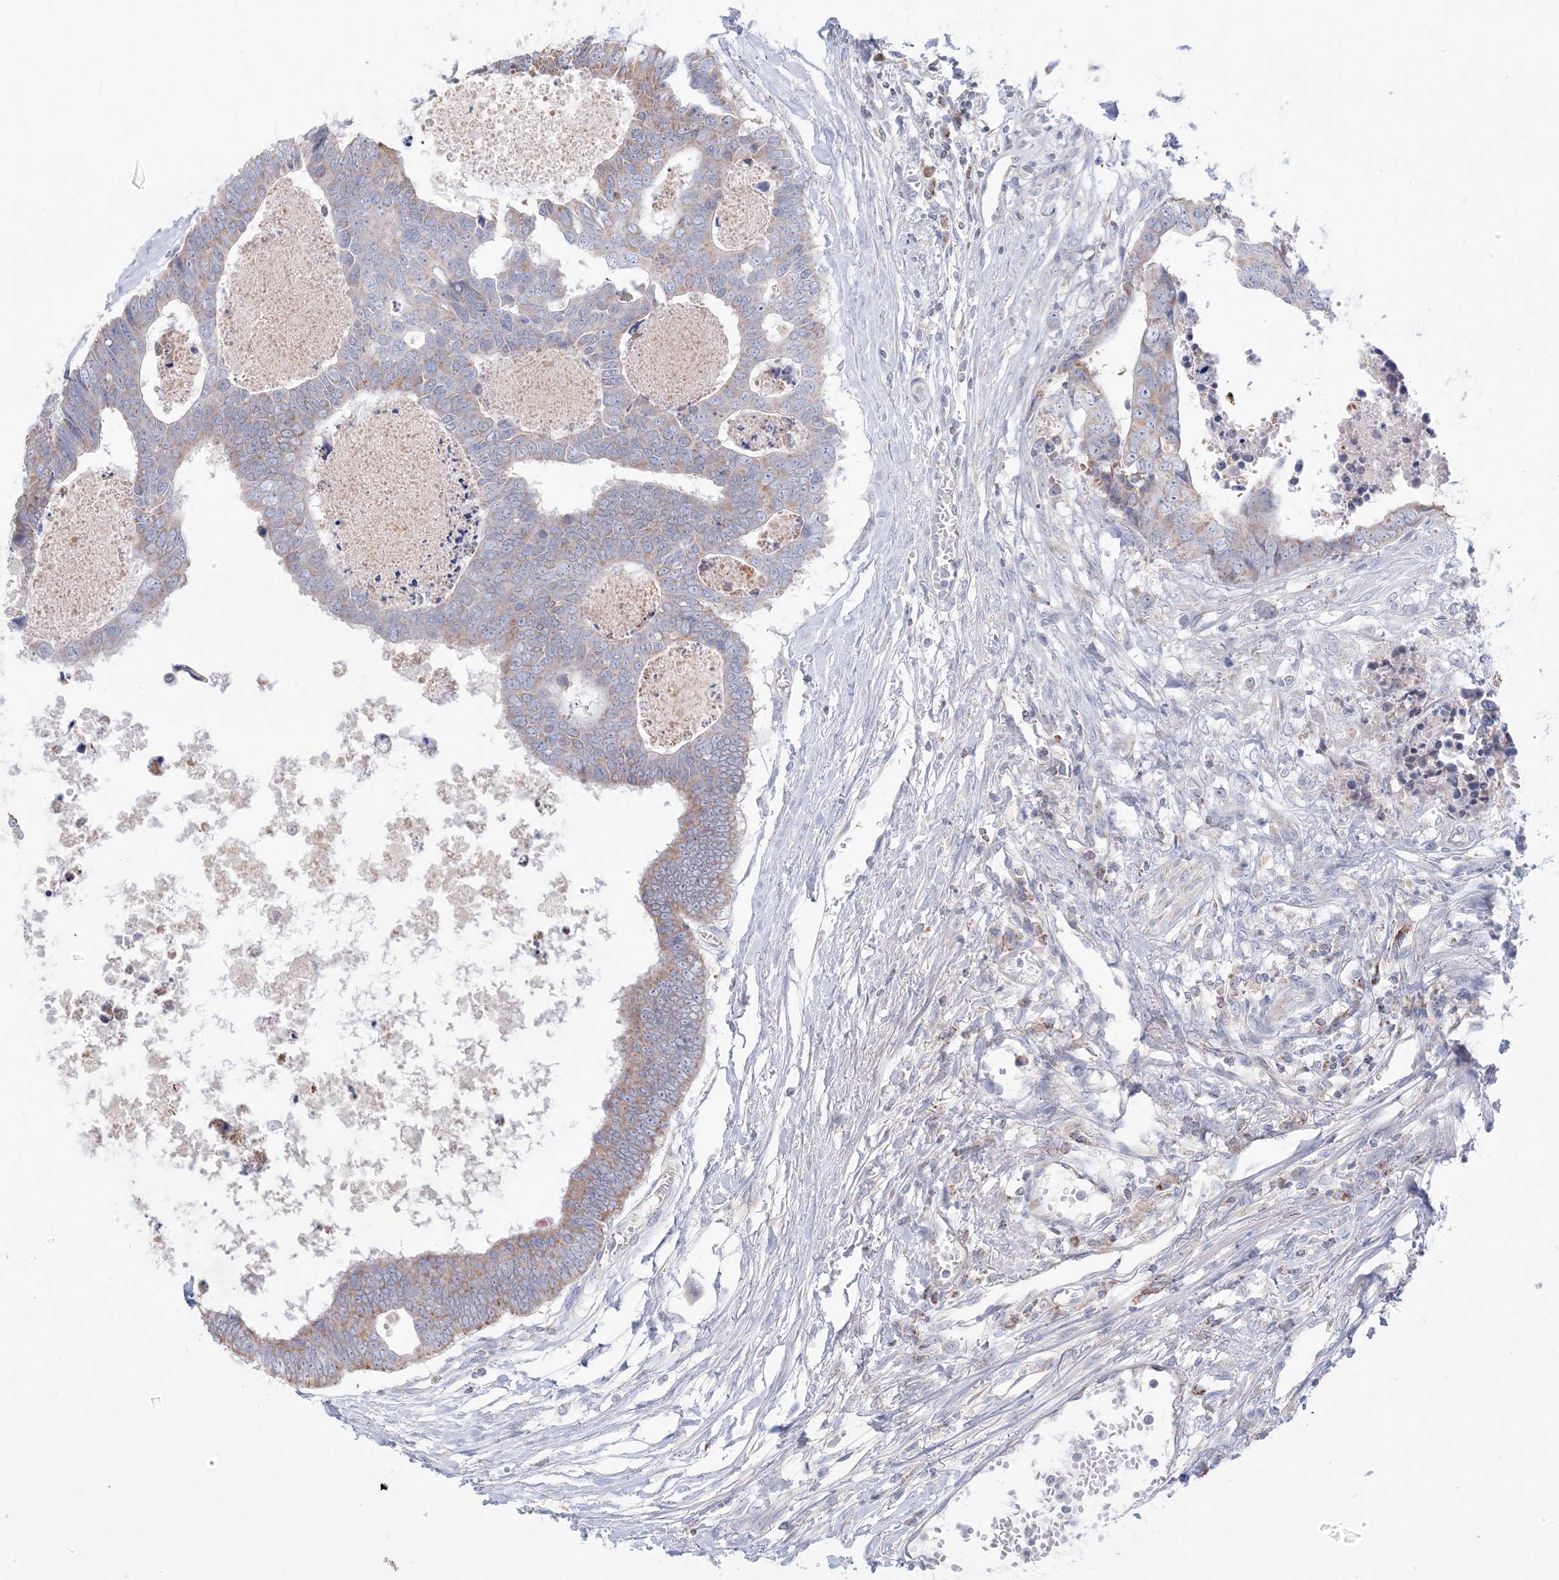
{"staining": {"intensity": "moderate", "quantity": "25%-75%", "location": "cytoplasmic/membranous"}, "tissue": "colorectal cancer", "cell_type": "Tumor cells", "image_type": "cancer", "snomed": [{"axis": "morphology", "description": "Adenocarcinoma, NOS"}, {"axis": "topography", "description": "Rectum"}], "caption": "A high-resolution micrograph shows immunohistochemistry (IHC) staining of colorectal cancer, which demonstrates moderate cytoplasmic/membranous positivity in about 25%-75% of tumor cells.", "gene": "KCTD6", "patient": {"sex": "male", "age": 84}}